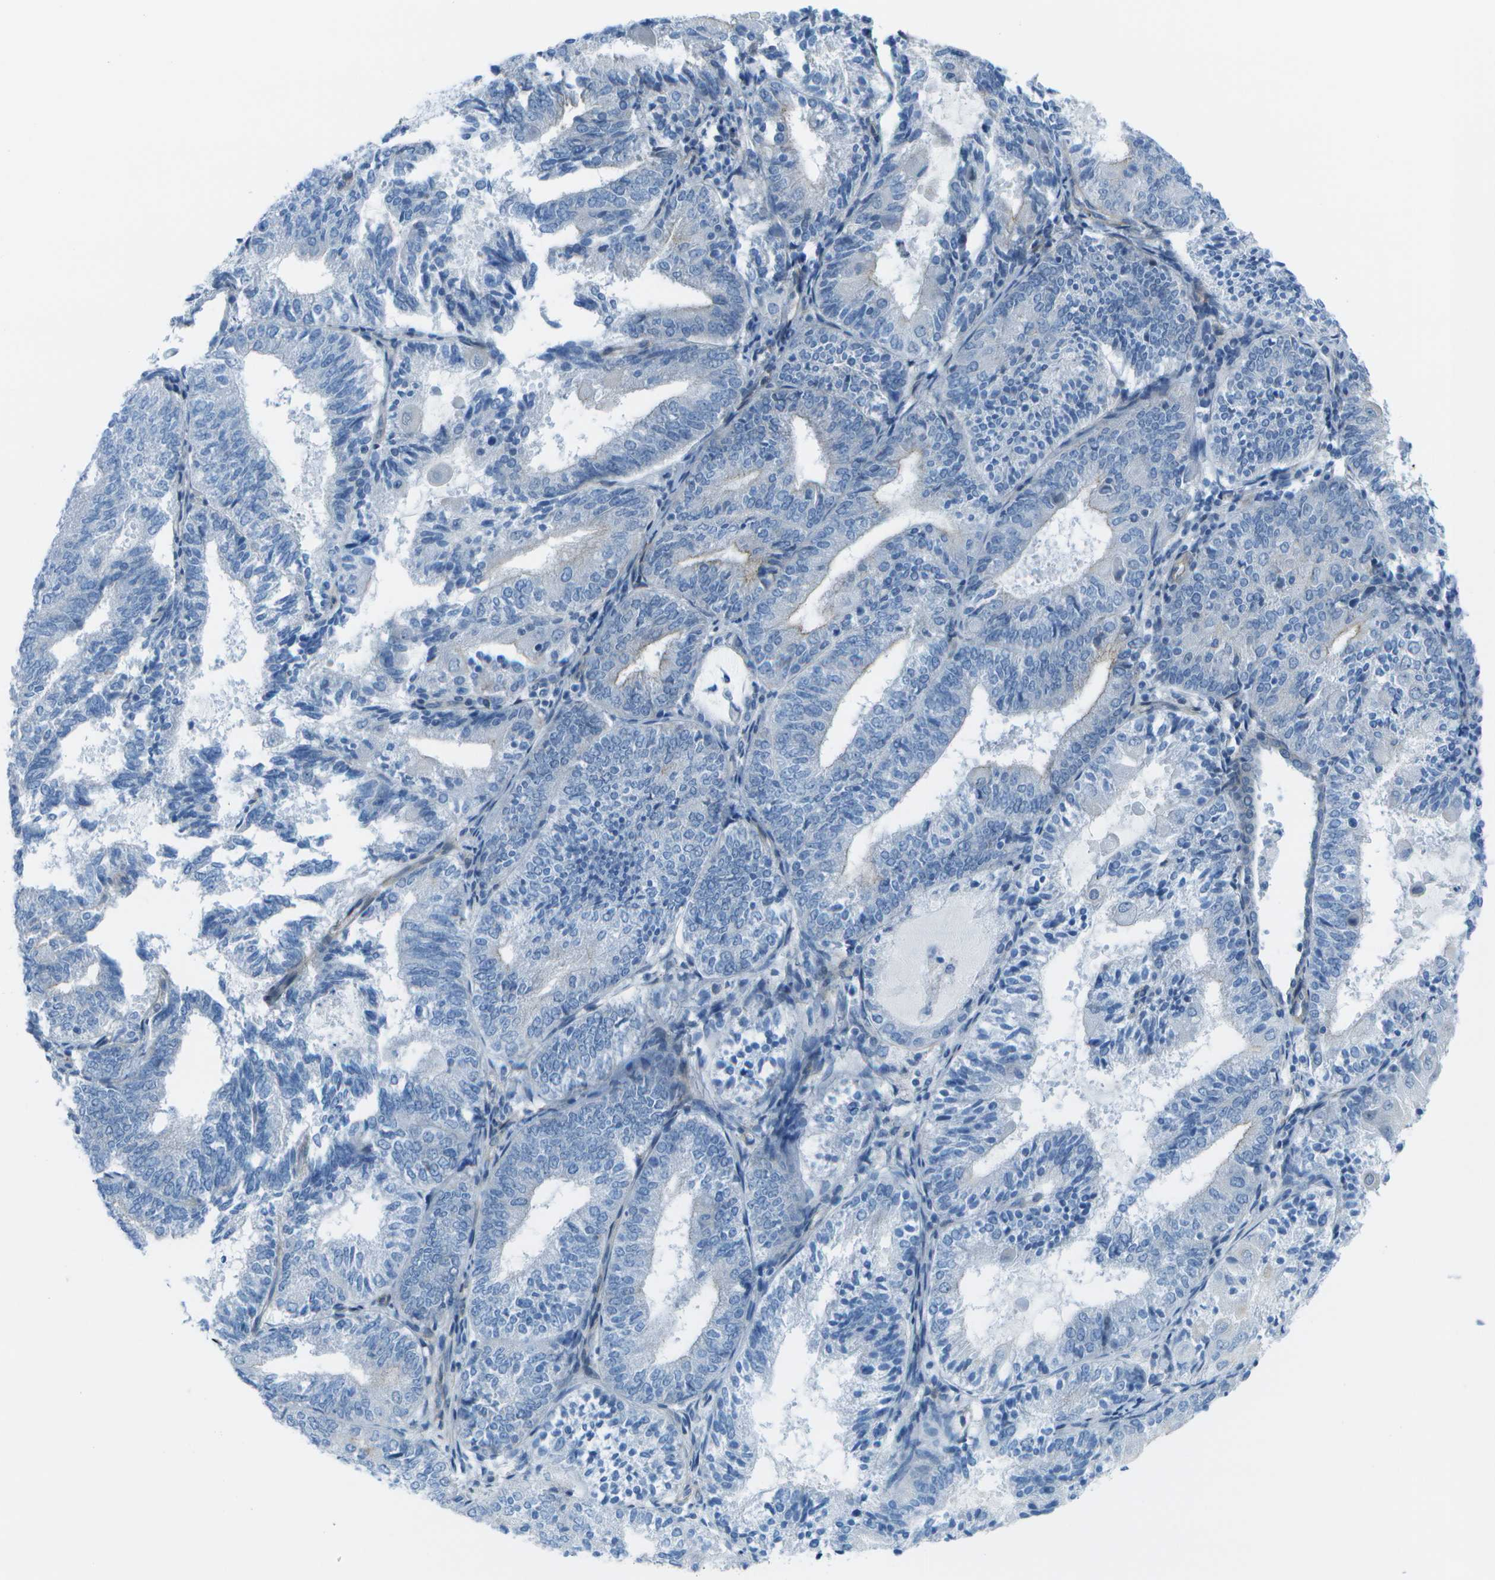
{"staining": {"intensity": "negative", "quantity": "none", "location": "none"}, "tissue": "endometrial cancer", "cell_type": "Tumor cells", "image_type": "cancer", "snomed": [{"axis": "morphology", "description": "Adenocarcinoma, NOS"}, {"axis": "topography", "description": "Endometrium"}], "caption": "Image shows no protein expression in tumor cells of endometrial cancer (adenocarcinoma) tissue.", "gene": "SORBS3", "patient": {"sex": "female", "age": 81}}